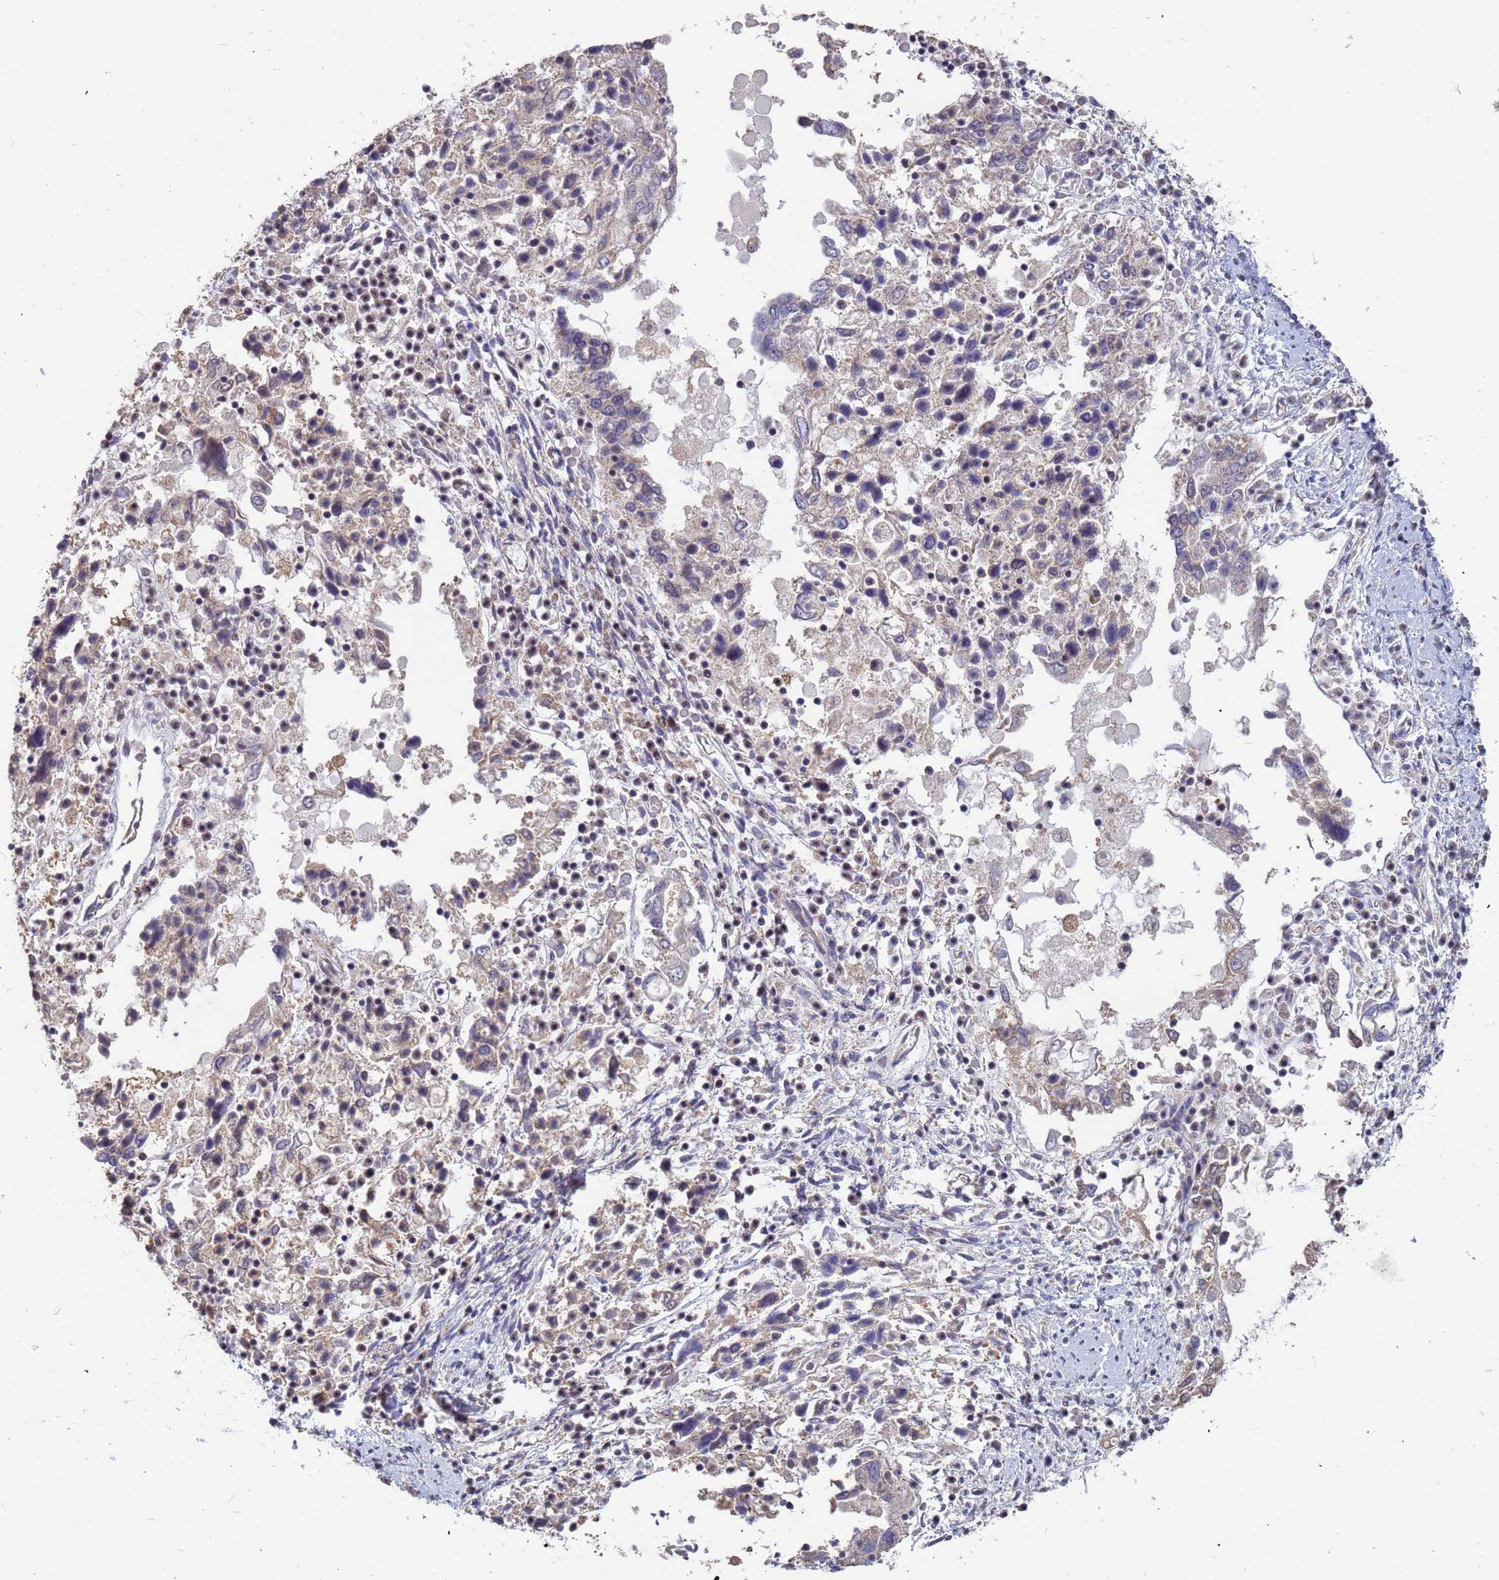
{"staining": {"intensity": "negative", "quantity": "none", "location": "none"}, "tissue": "ovarian cancer", "cell_type": "Tumor cells", "image_type": "cancer", "snomed": [{"axis": "morphology", "description": "Carcinoma, endometroid"}, {"axis": "topography", "description": "Ovary"}], "caption": "This is an immunohistochemistry (IHC) micrograph of human ovarian endometroid carcinoma. There is no positivity in tumor cells.", "gene": "DENND2B", "patient": {"sex": "female", "age": 62}}